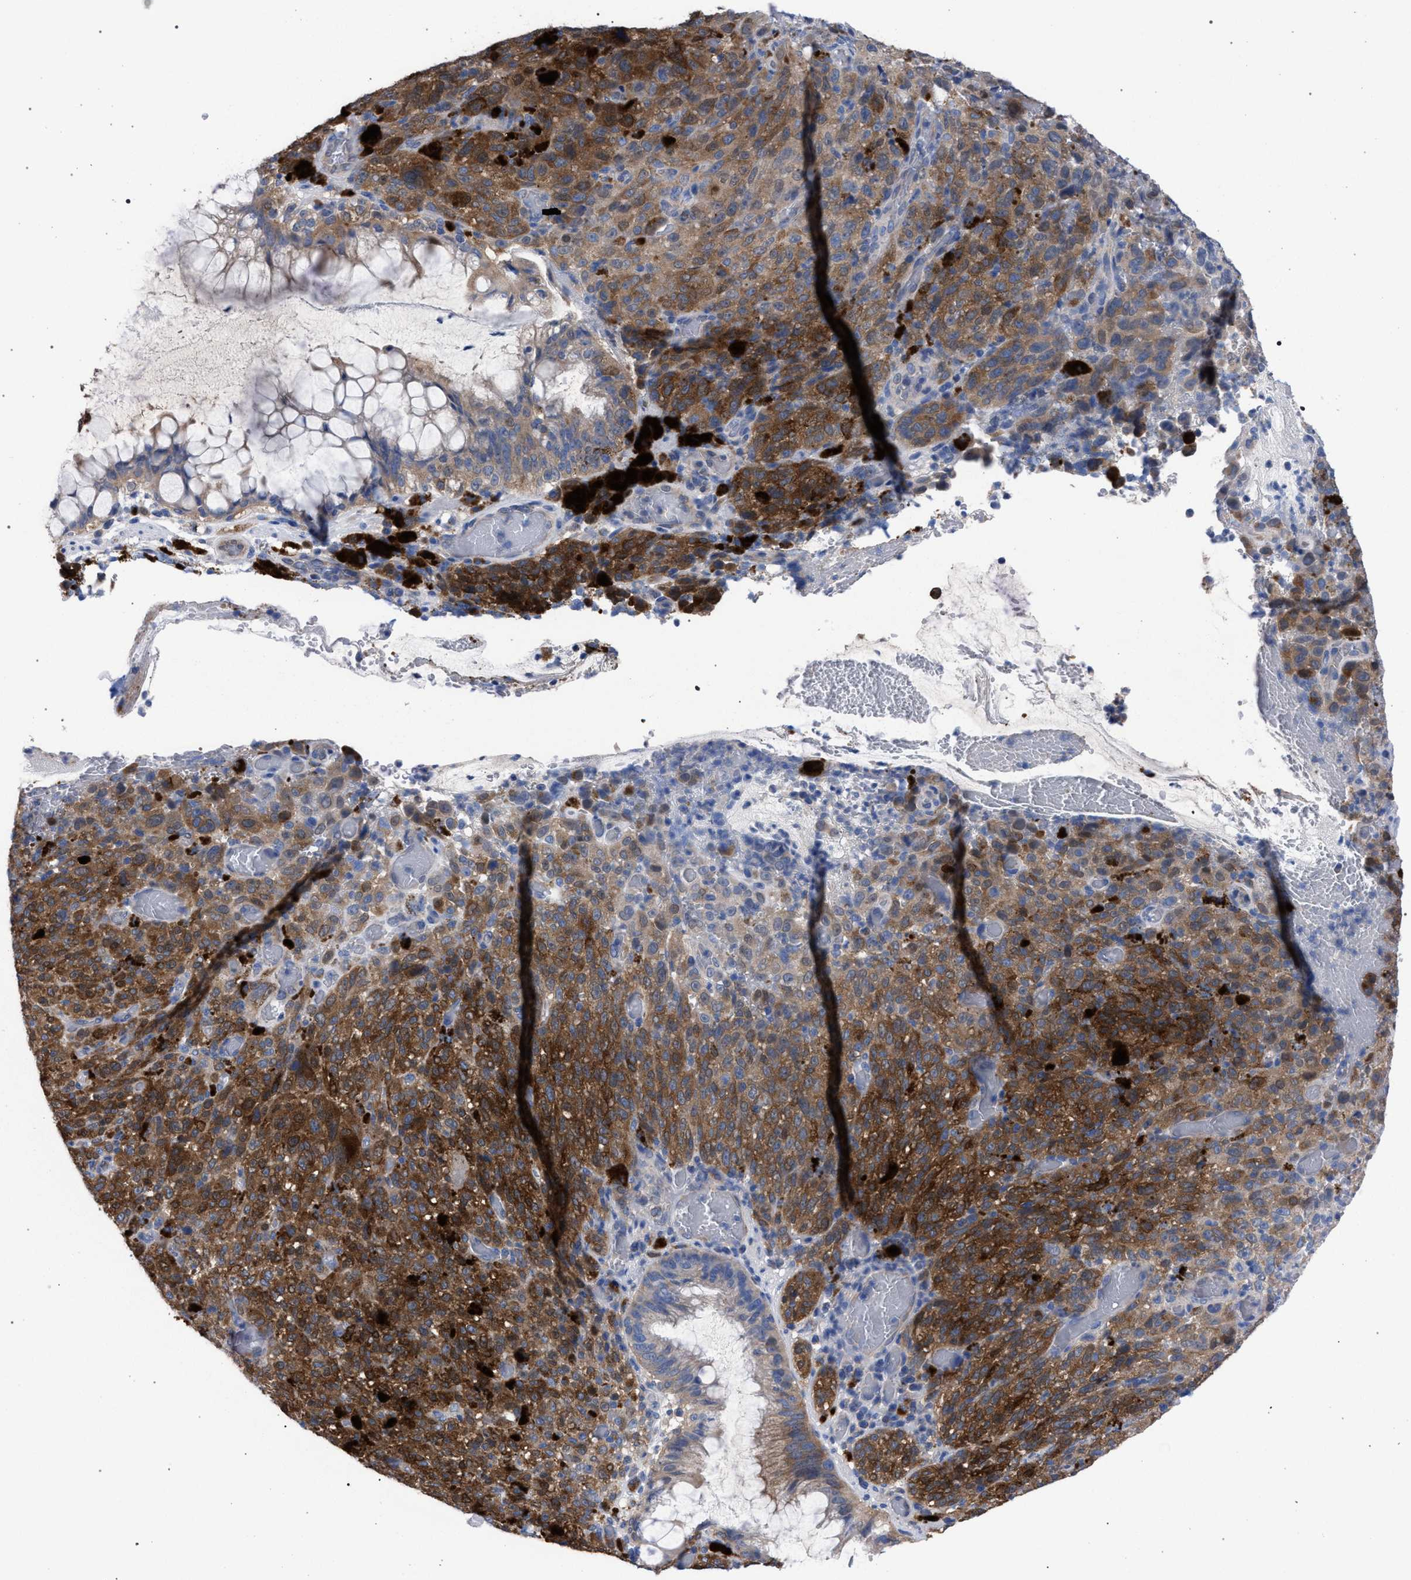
{"staining": {"intensity": "moderate", "quantity": ">75%", "location": "cytoplasmic/membranous"}, "tissue": "melanoma", "cell_type": "Tumor cells", "image_type": "cancer", "snomed": [{"axis": "morphology", "description": "Malignant melanoma, NOS"}, {"axis": "topography", "description": "Rectum"}], "caption": "This image exhibits melanoma stained with immunohistochemistry (IHC) to label a protein in brown. The cytoplasmic/membranous of tumor cells show moderate positivity for the protein. Nuclei are counter-stained blue.", "gene": "GMPR", "patient": {"sex": "female", "age": 81}}